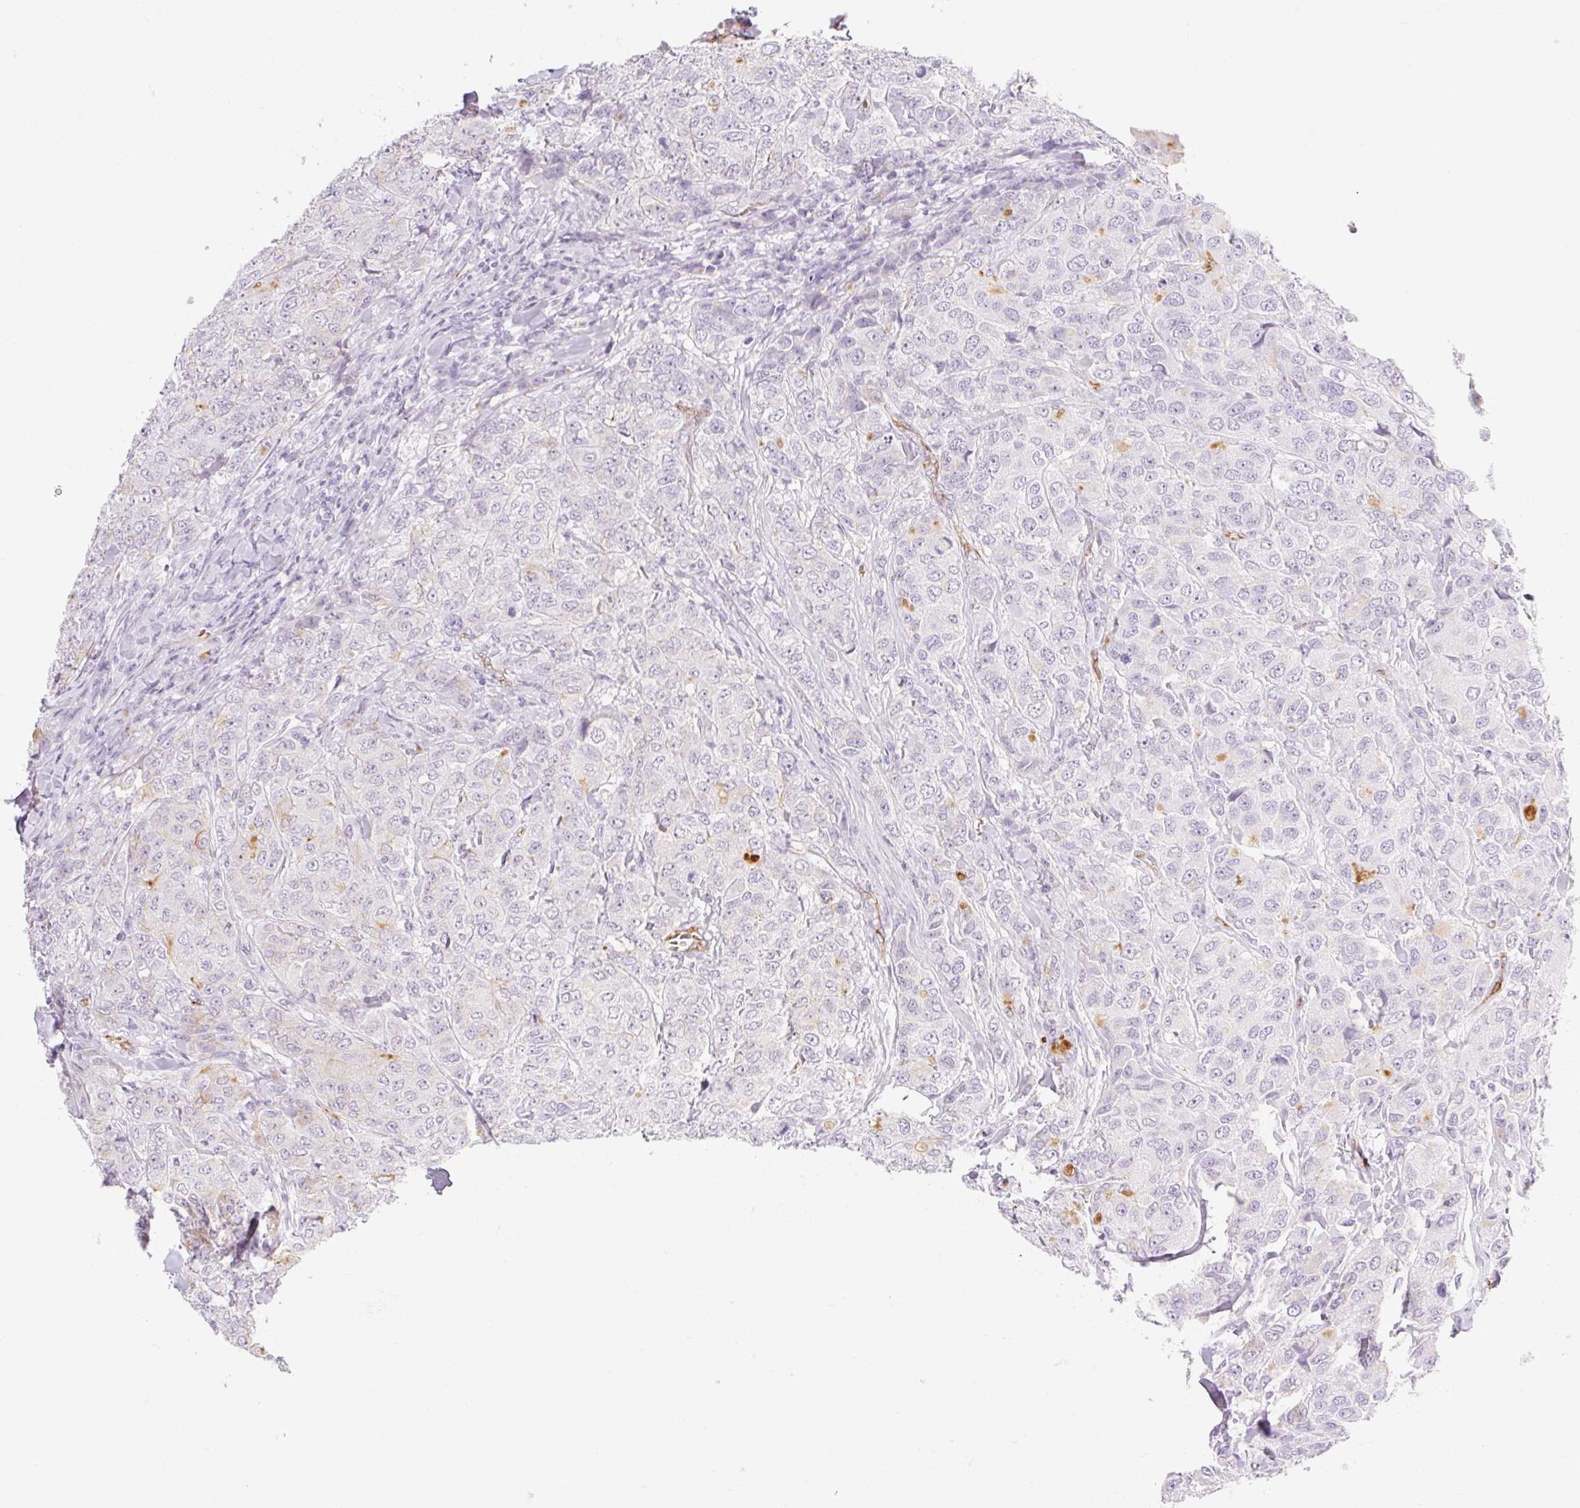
{"staining": {"intensity": "negative", "quantity": "none", "location": "none"}, "tissue": "breast cancer", "cell_type": "Tumor cells", "image_type": "cancer", "snomed": [{"axis": "morphology", "description": "Duct carcinoma"}, {"axis": "topography", "description": "Breast"}], "caption": "Immunohistochemistry image of breast invasive ductal carcinoma stained for a protein (brown), which shows no expression in tumor cells.", "gene": "TAF1L", "patient": {"sex": "female", "age": 43}}